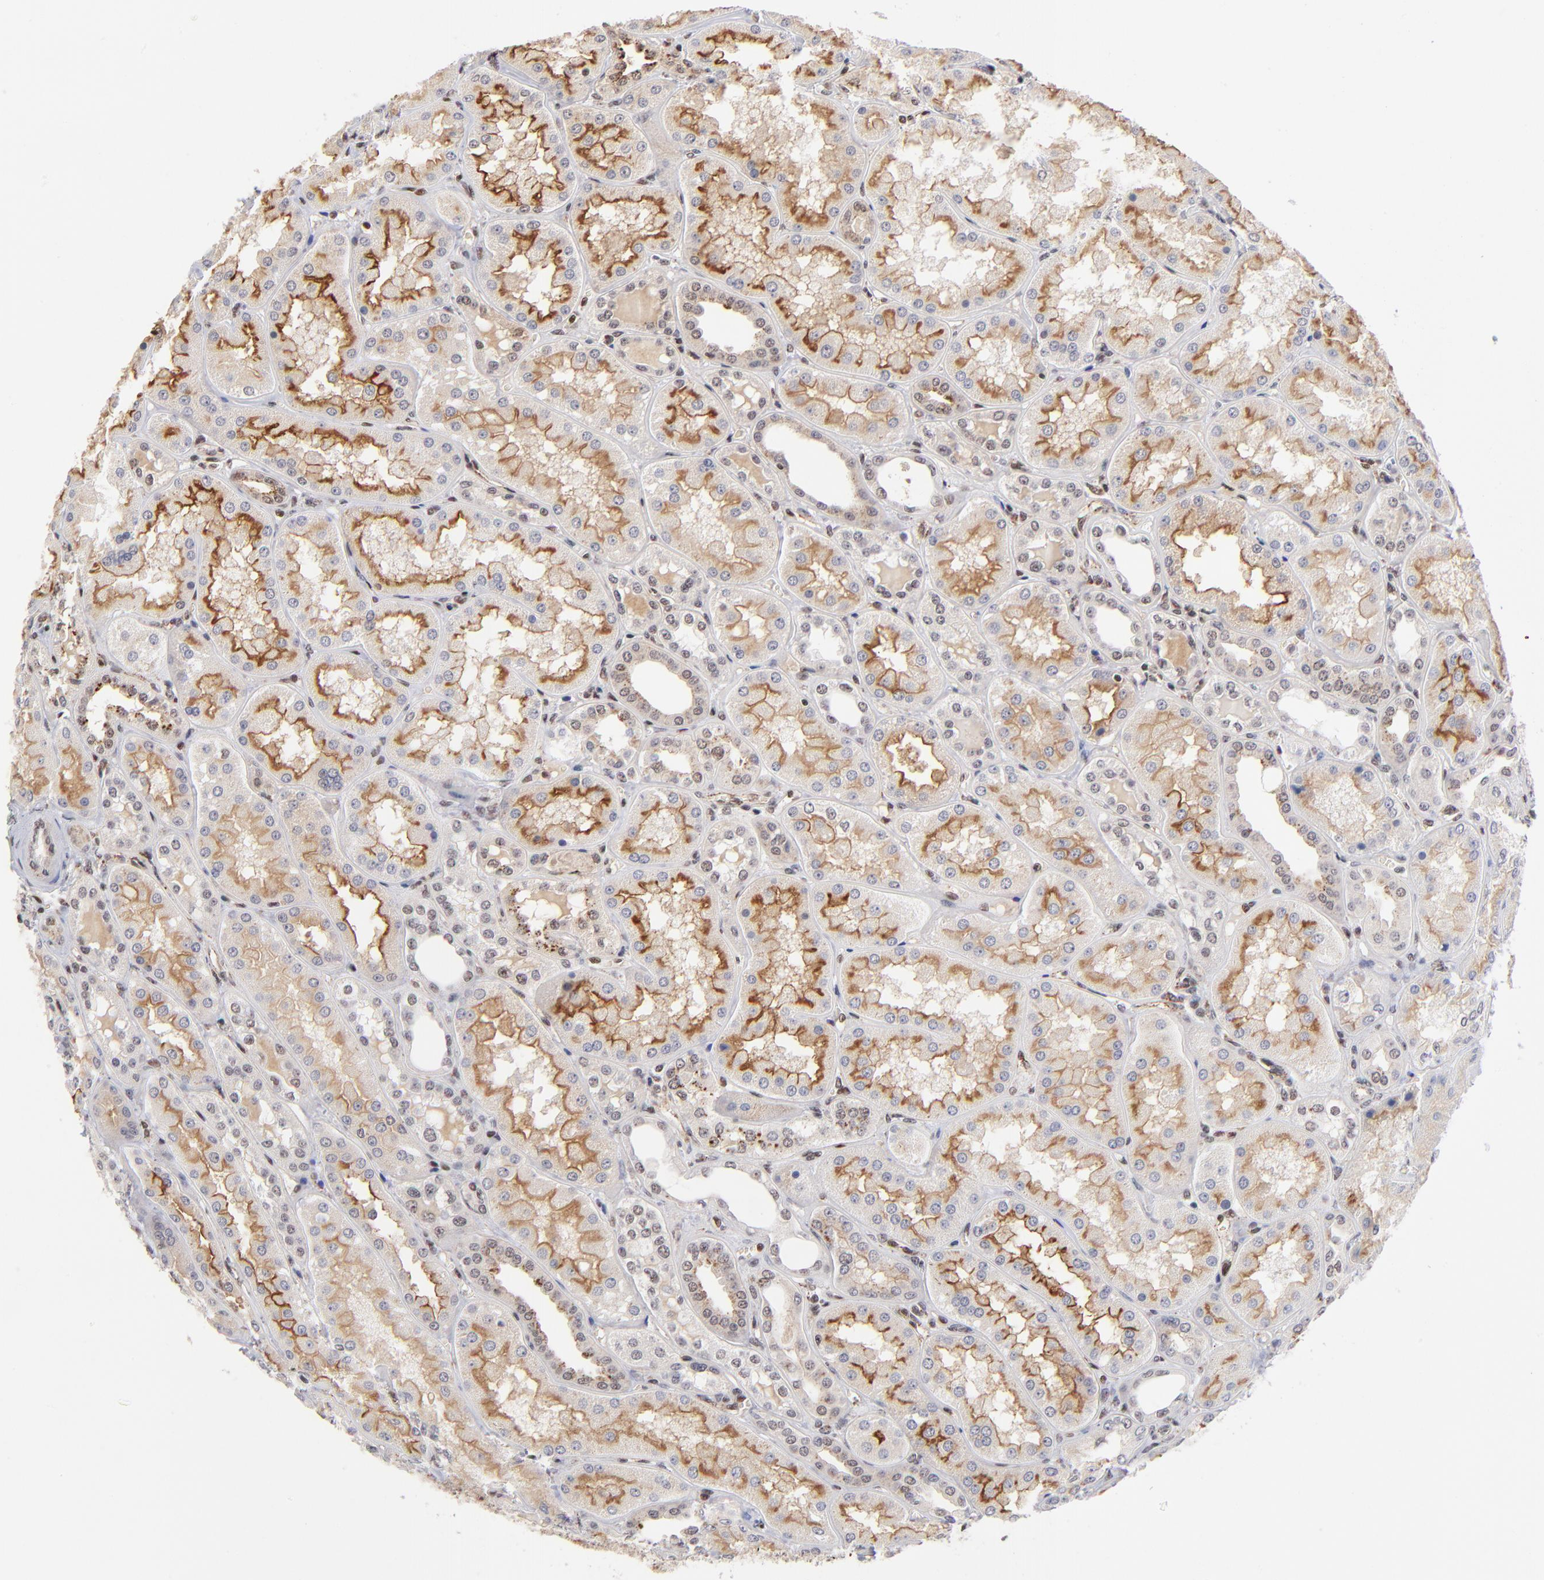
{"staining": {"intensity": "weak", "quantity": "25%-75%", "location": "nuclear"}, "tissue": "kidney", "cell_type": "Cells in glomeruli", "image_type": "normal", "snomed": [{"axis": "morphology", "description": "Normal tissue, NOS"}, {"axis": "topography", "description": "Kidney"}], "caption": "IHC photomicrograph of unremarkable human kidney stained for a protein (brown), which demonstrates low levels of weak nuclear positivity in approximately 25%-75% of cells in glomeruli.", "gene": "GABPA", "patient": {"sex": "female", "age": 56}}